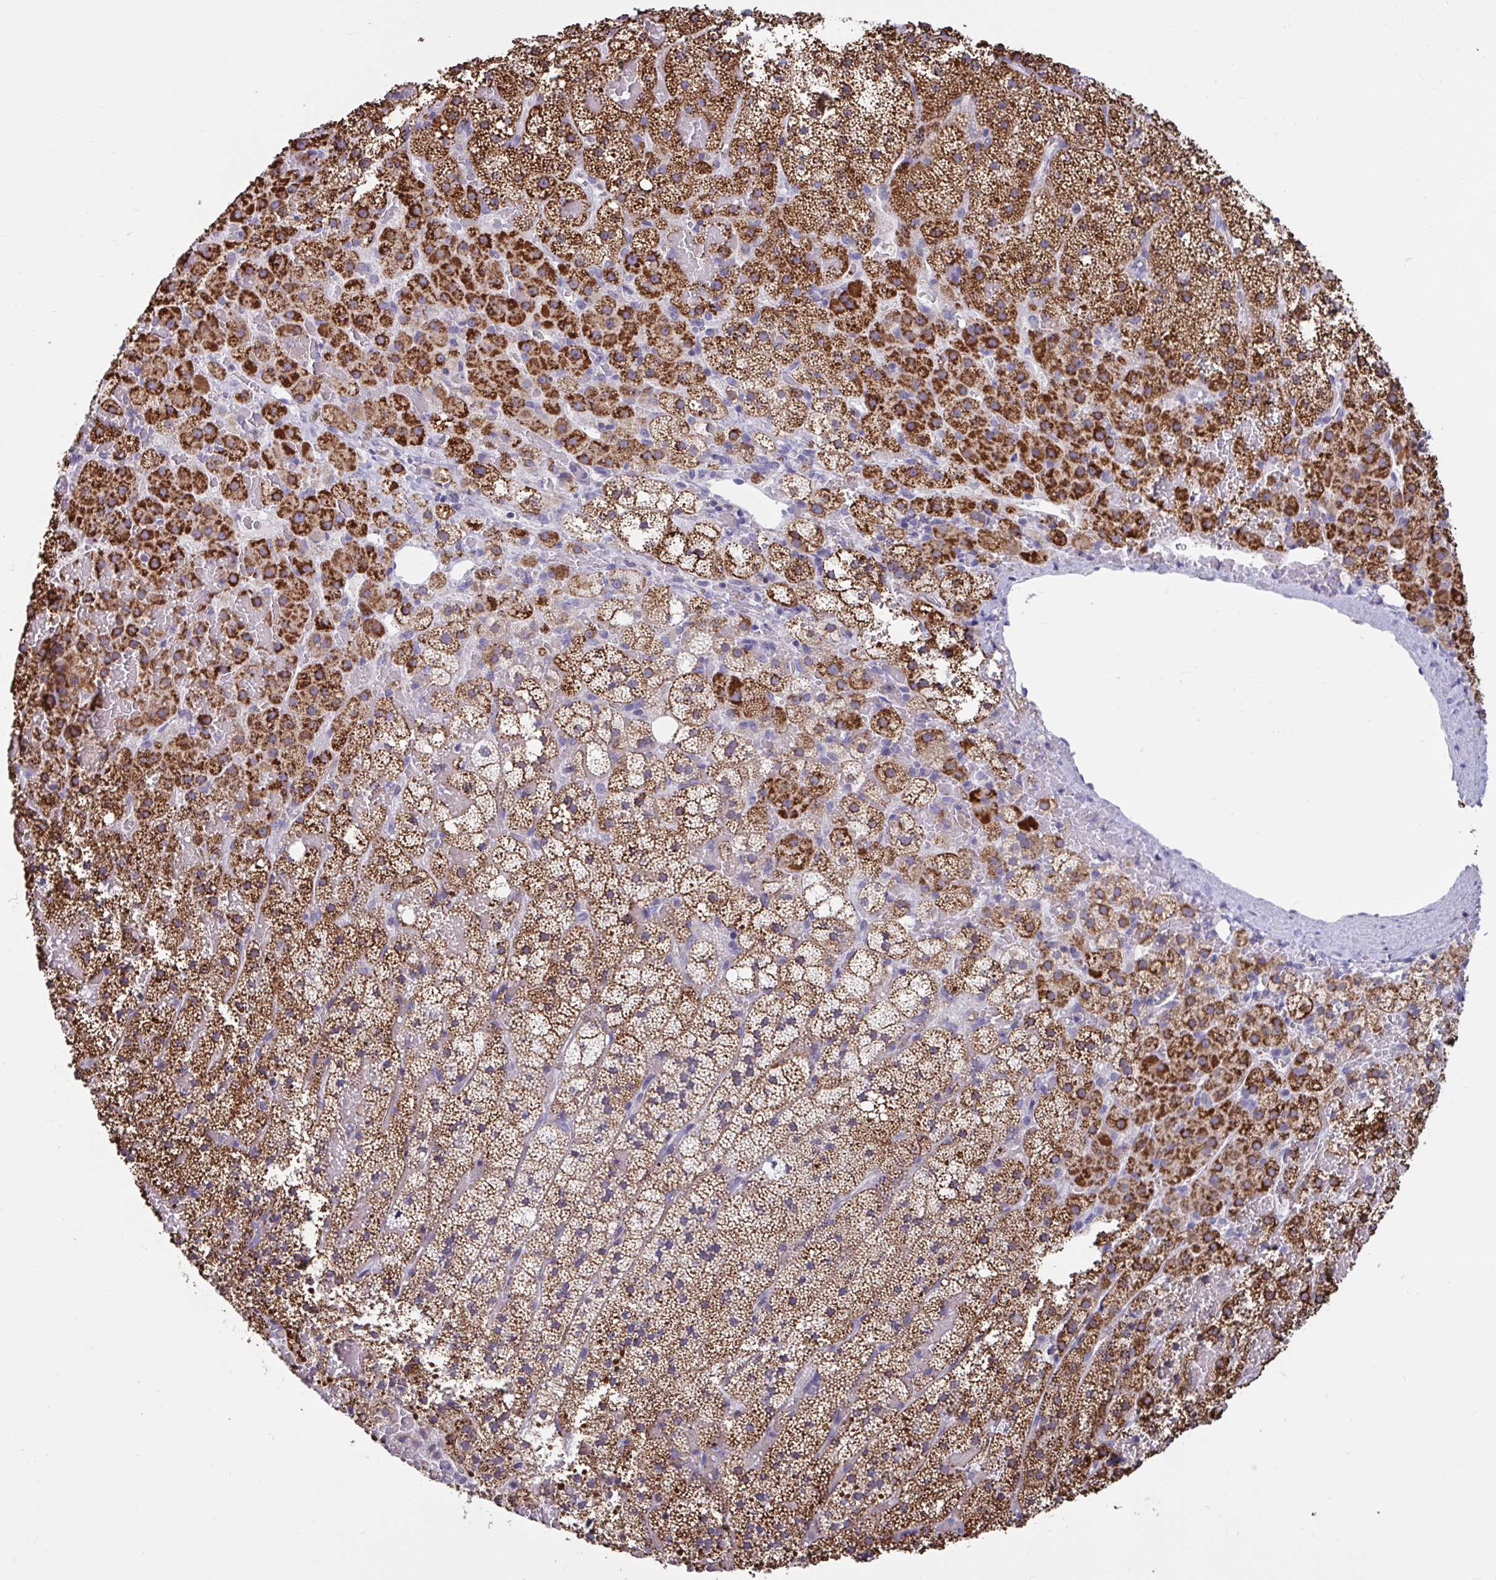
{"staining": {"intensity": "strong", "quantity": ">75%", "location": "cytoplasmic/membranous"}, "tissue": "adrenal gland", "cell_type": "Glandular cells", "image_type": "normal", "snomed": [{"axis": "morphology", "description": "Normal tissue, NOS"}, {"axis": "topography", "description": "Adrenal gland"}], "caption": "Human adrenal gland stained with a protein marker reveals strong staining in glandular cells.", "gene": "ARPP19", "patient": {"sex": "male", "age": 53}}